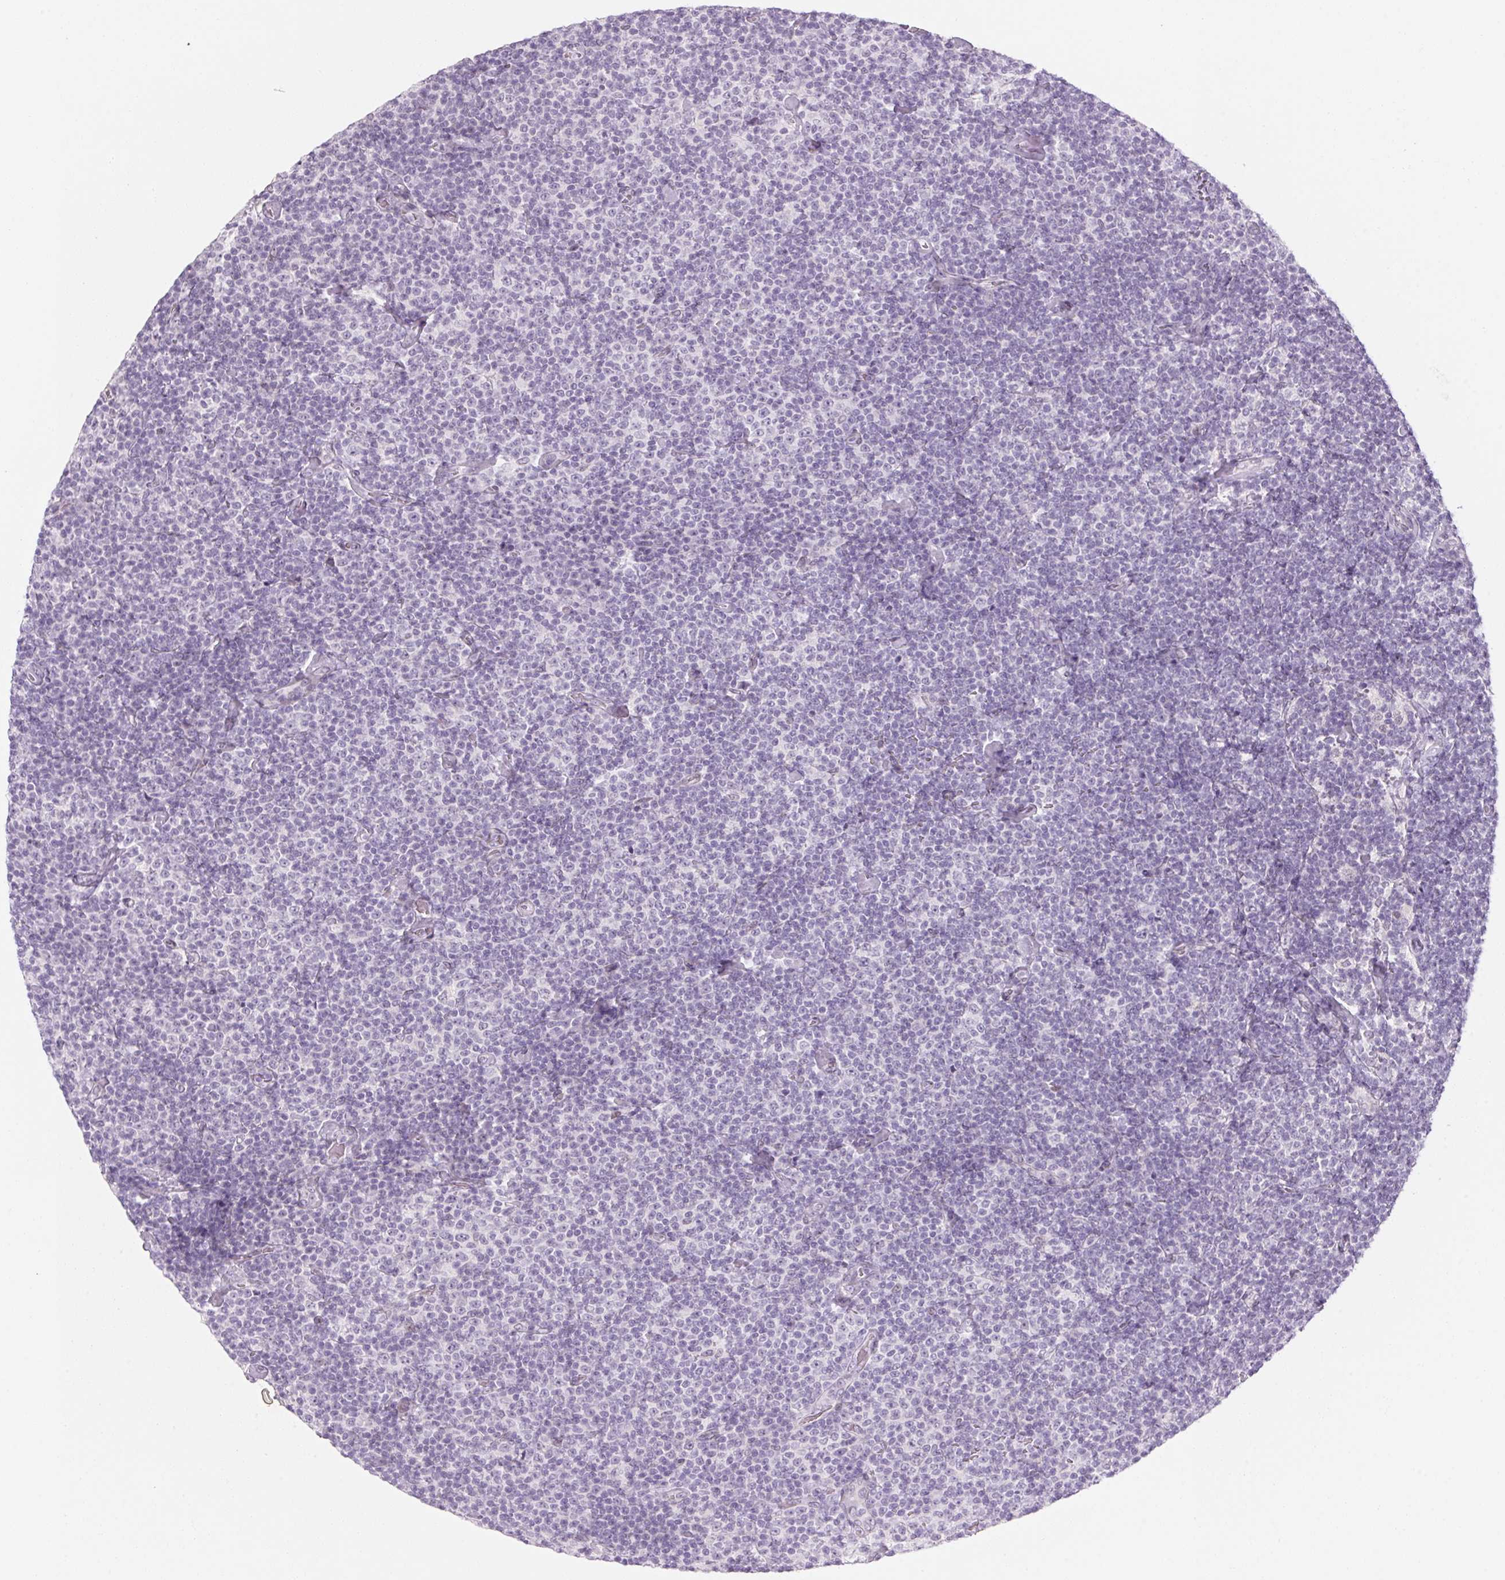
{"staining": {"intensity": "negative", "quantity": "none", "location": "none"}, "tissue": "lymphoma", "cell_type": "Tumor cells", "image_type": "cancer", "snomed": [{"axis": "morphology", "description": "Malignant lymphoma, non-Hodgkin's type, Low grade"}, {"axis": "topography", "description": "Lymph node"}], "caption": "Immunohistochemistry of lymphoma displays no expression in tumor cells.", "gene": "KCNQ2", "patient": {"sex": "male", "age": 81}}